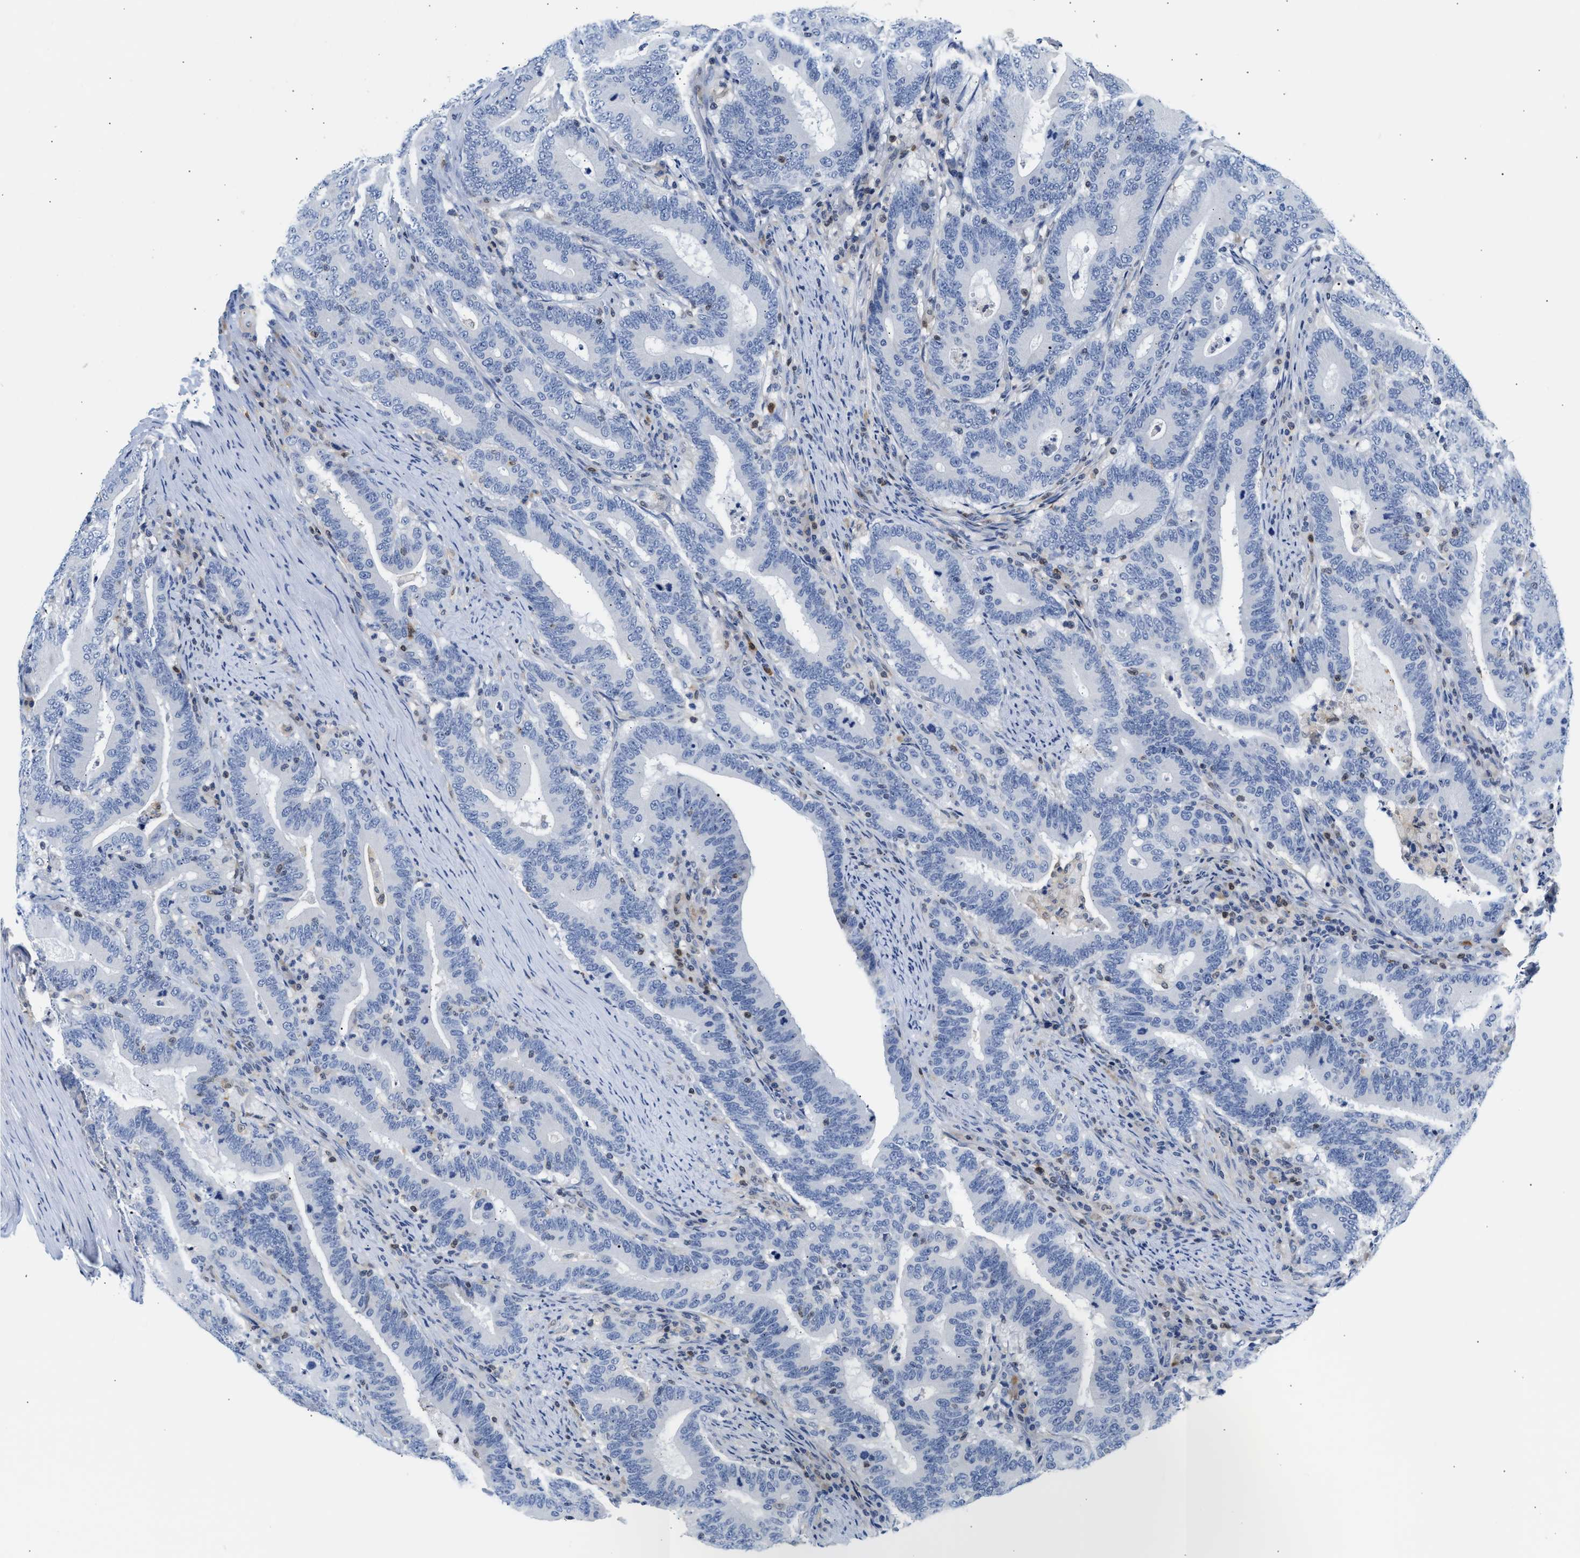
{"staining": {"intensity": "negative", "quantity": "none", "location": "none"}, "tissue": "colorectal cancer", "cell_type": "Tumor cells", "image_type": "cancer", "snomed": [{"axis": "morphology", "description": "Adenocarcinoma, NOS"}, {"axis": "topography", "description": "Colon"}], "caption": "High power microscopy image of an immunohistochemistry histopathology image of colorectal cancer (adenocarcinoma), revealing no significant expression in tumor cells. (IHC, brightfield microscopy, high magnification).", "gene": "SLIT2", "patient": {"sex": "female", "age": 66}}